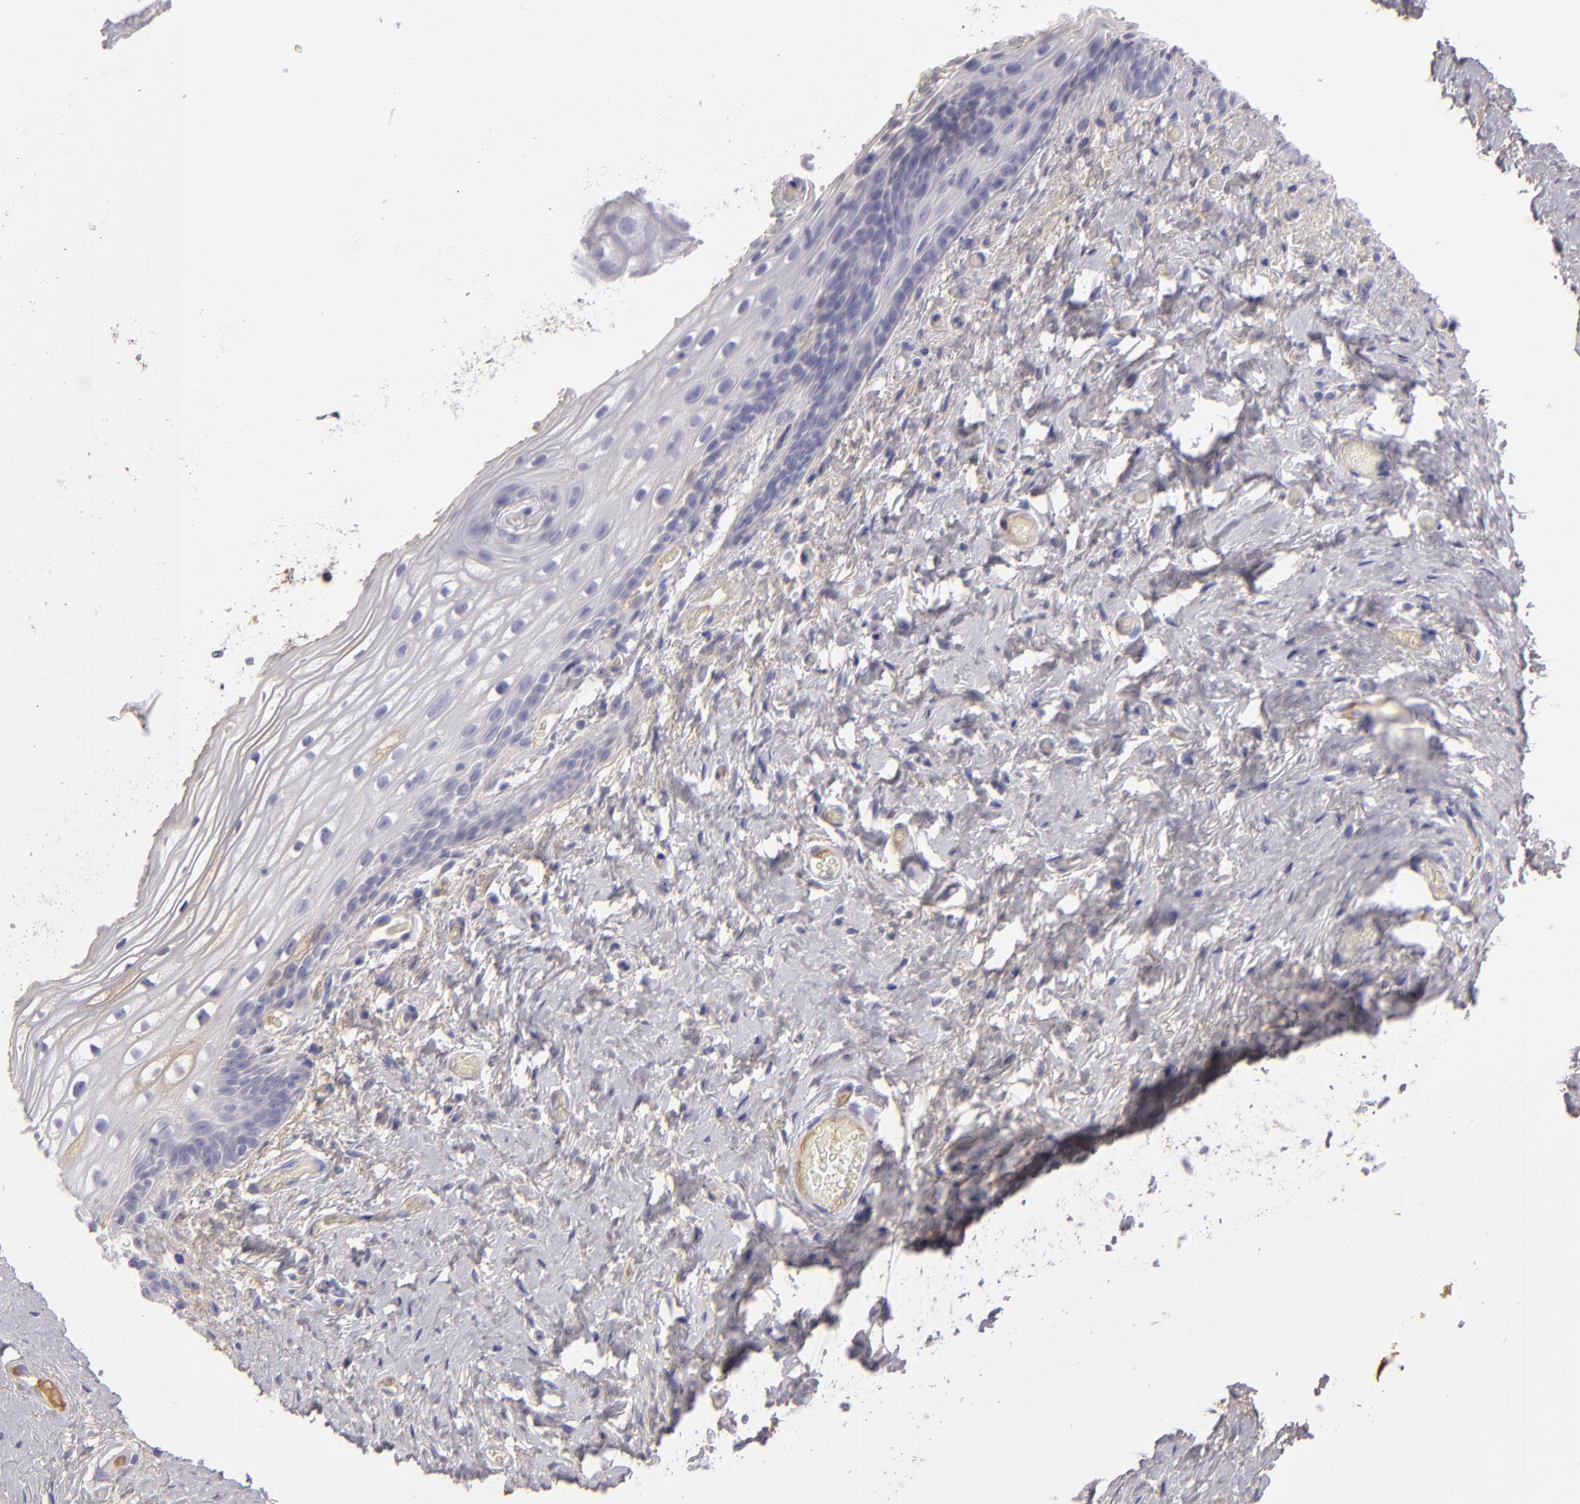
{"staining": {"intensity": "negative", "quantity": "none", "location": "none"}, "tissue": "vagina", "cell_type": "Squamous epithelial cells", "image_type": "normal", "snomed": [{"axis": "morphology", "description": "Normal tissue, NOS"}, {"axis": "topography", "description": "Vagina"}], "caption": "DAB (3,3'-diaminobenzidine) immunohistochemical staining of unremarkable human vagina demonstrates no significant expression in squamous epithelial cells.", "gene": "SERPINA1", "patient": {"sex": "female", "age": 61}}